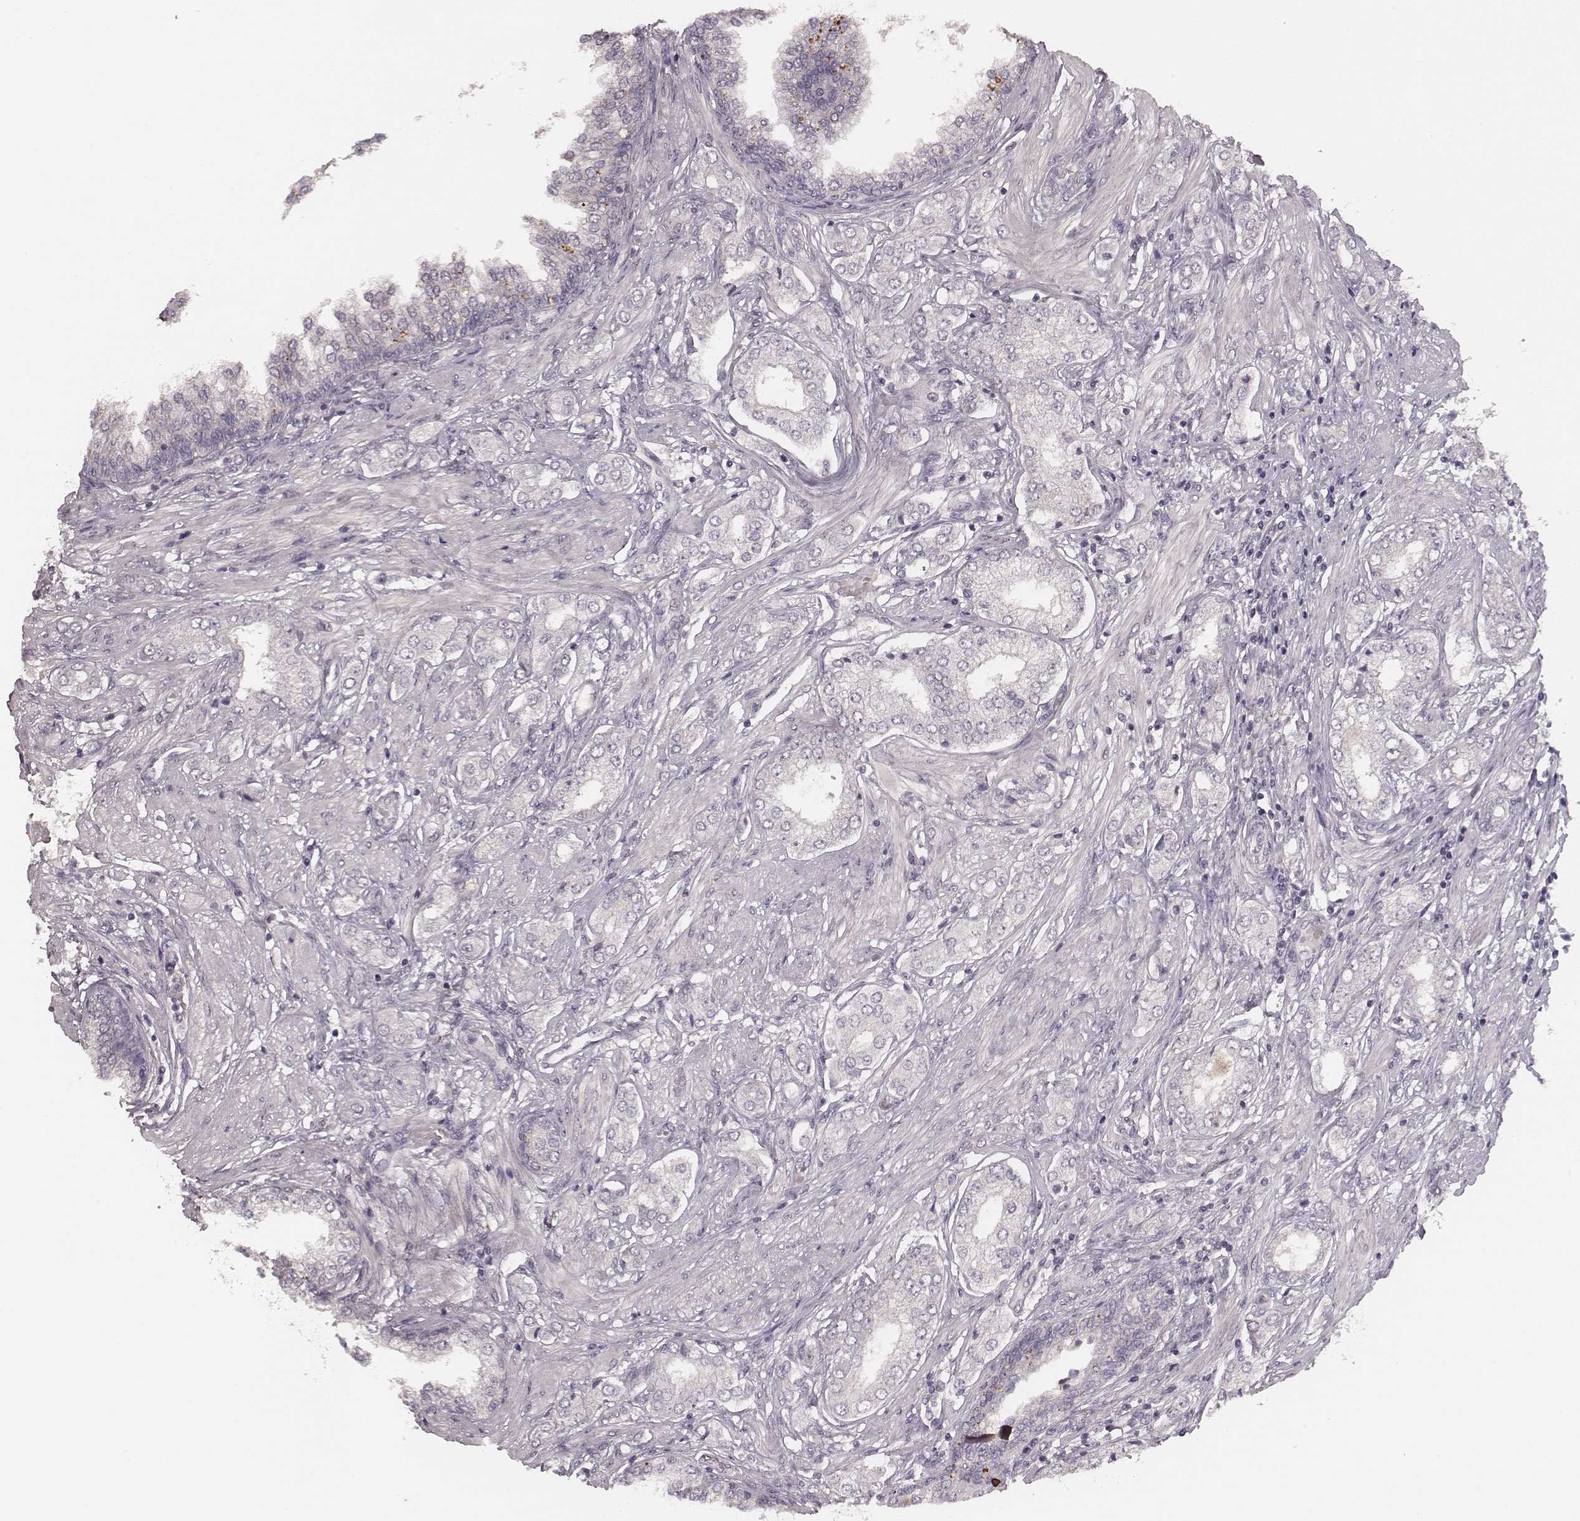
{"staining": {"intensity": "negative", "quantity": "none", "location": "none"}, "tissue": "prostate cancer", "cell_type": "Tumor cells", "image_type": "cancer", "snomed": [{"axis": "morphology", "description": "Adenocarcinoma, NOS"}, {"axis": "topography", "description": "Prostate"}], "caption": "This photomicrograph is of prostate cancer stained with IHC to label a protein in brown with the nuclei are counter-stained blue. There is no staining in tumor cells.", "gene": "LY6K", "patient": {"sex": "male", "age": 63}}